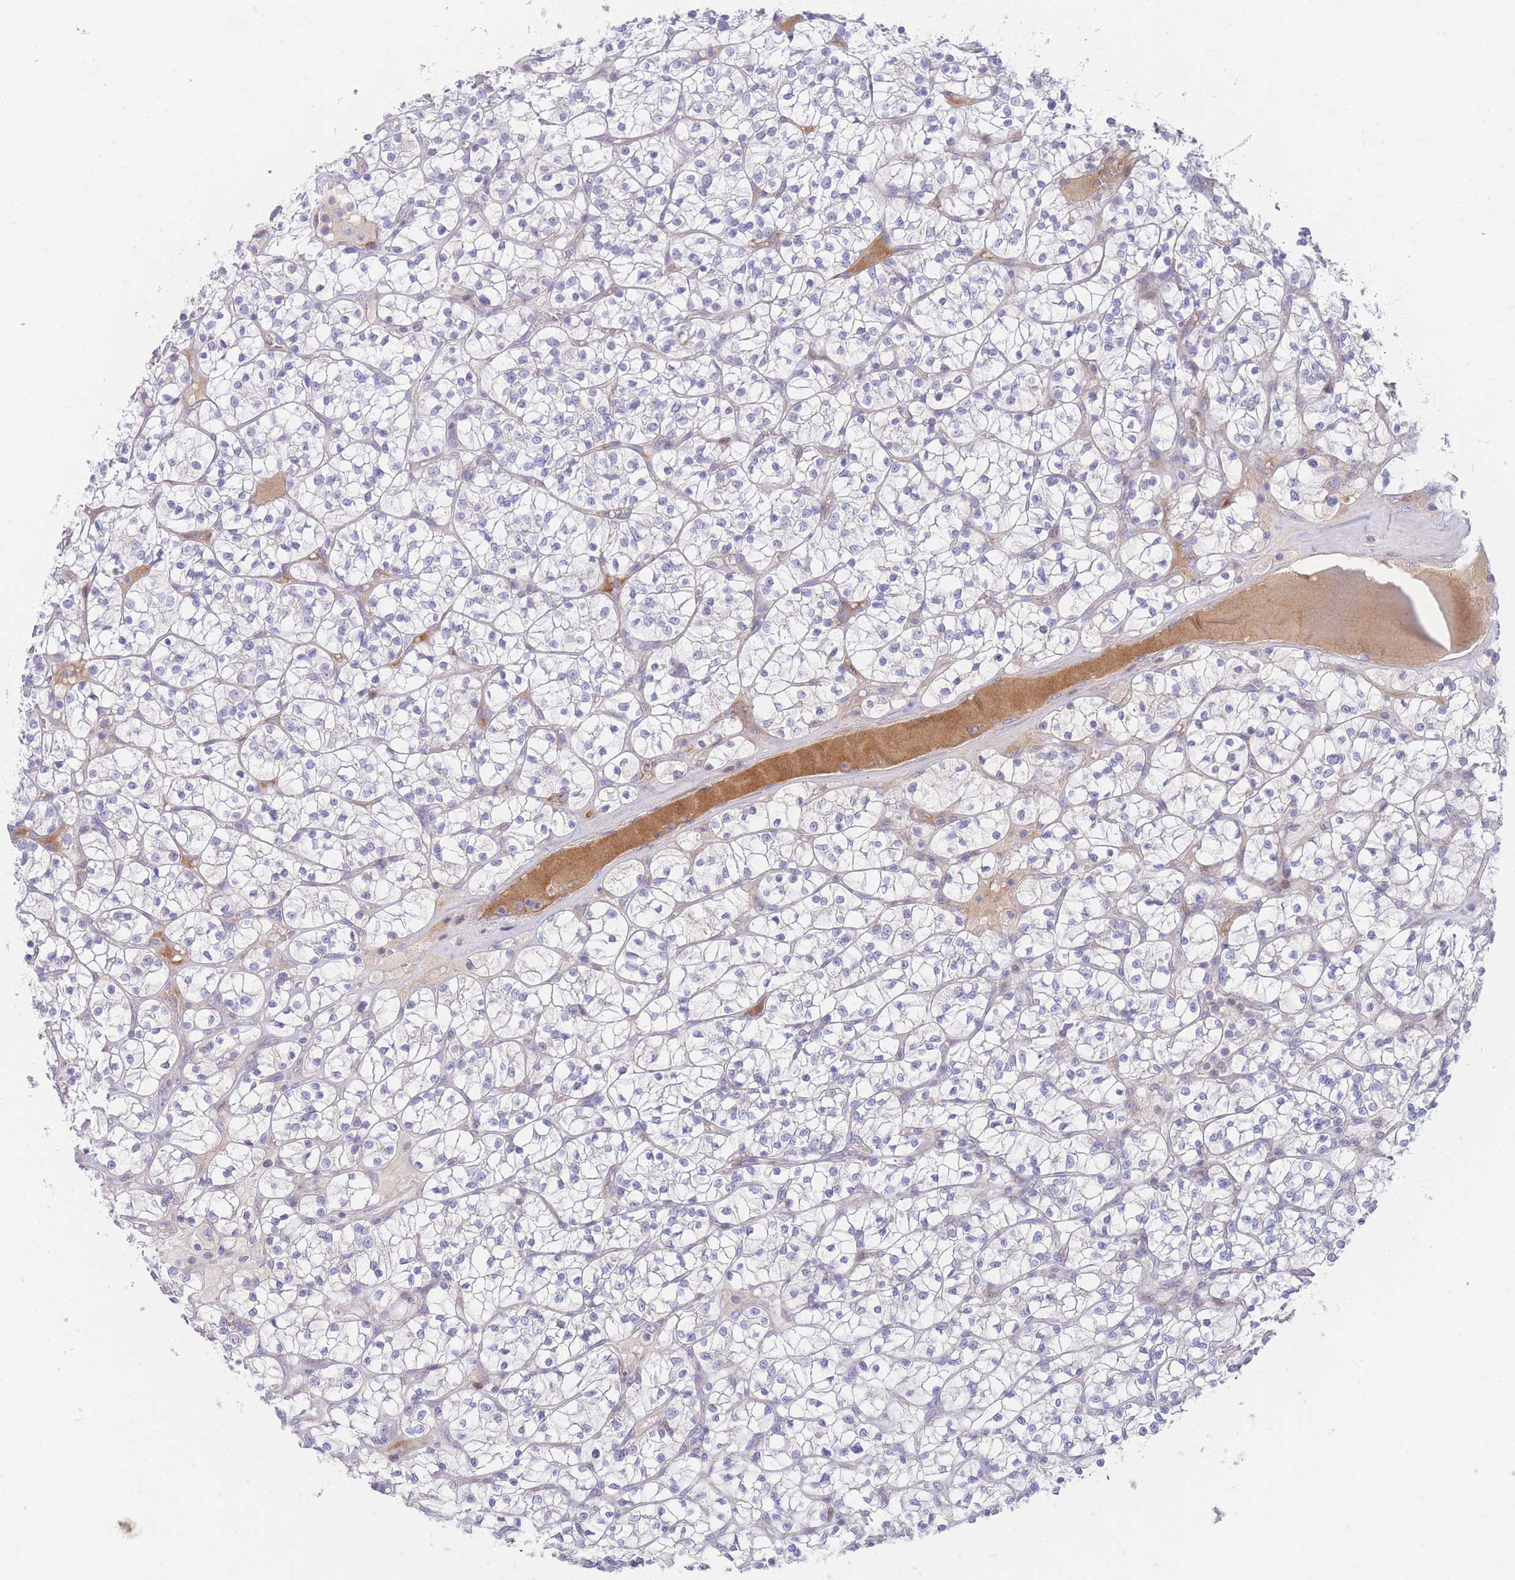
{"staining": {"intensity": "negative", "quantity": "none", "location": "none"}, "tissue": "renal cancer", "cell_type": "Tumor cells", "image_type": "cancer", "snomed": [{"axis": "morphology", "description": "Adenocarcinoma, NOS"}, {"axis": "topography", "description": "Kidney"}], "caption": "This micrograph is of renal cancer stained with IHC to label a protein in brown with the nuclei are counter-stained blue. There is no expression in tumor cells. Nuclei are stained in blue.", "gene": "GPAM", "patient": {"sex": "female", "age": 64}}